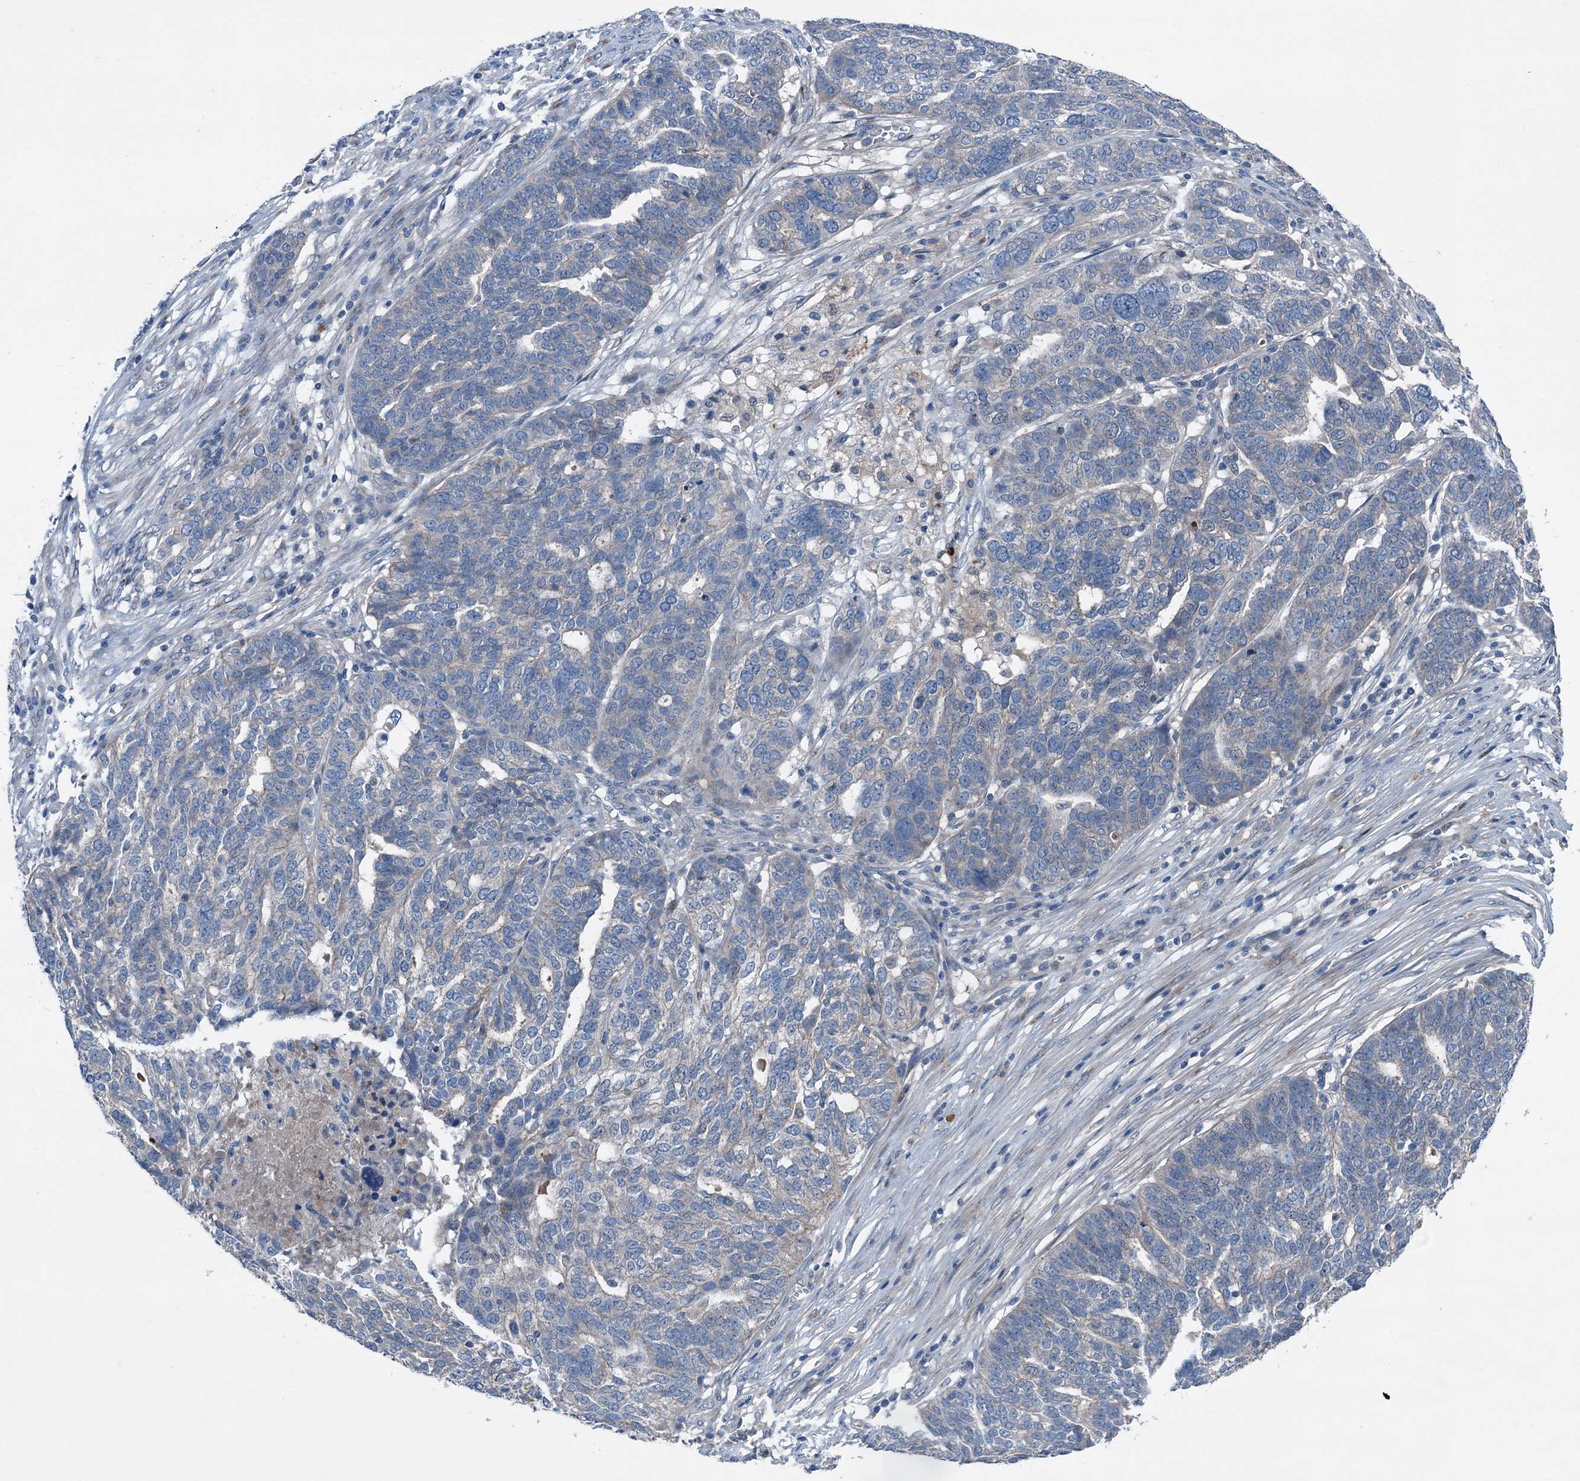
{"staining": {"intensity": "weak", "quantity": "<25%", "location": "cytoplasmic/membranous"}, "tissue": "ovarian cancer", "cell_type": "Tumor cells", "image_type": "cancer", "snomed": [{"axis": "morphology", "description": "Cystadenocarcinoma, serous, NOS"}, {"axis": "topography", "description": "Ovary"}], "caption": "This is an immunohistochemistry (IHC) photomicrograph of ovarian cancer (serous cystadenocarcinoma). There is no expression in tumor cells.", "gene": "SLC2A10", "patient": {"sex": "female", "age": 59}}